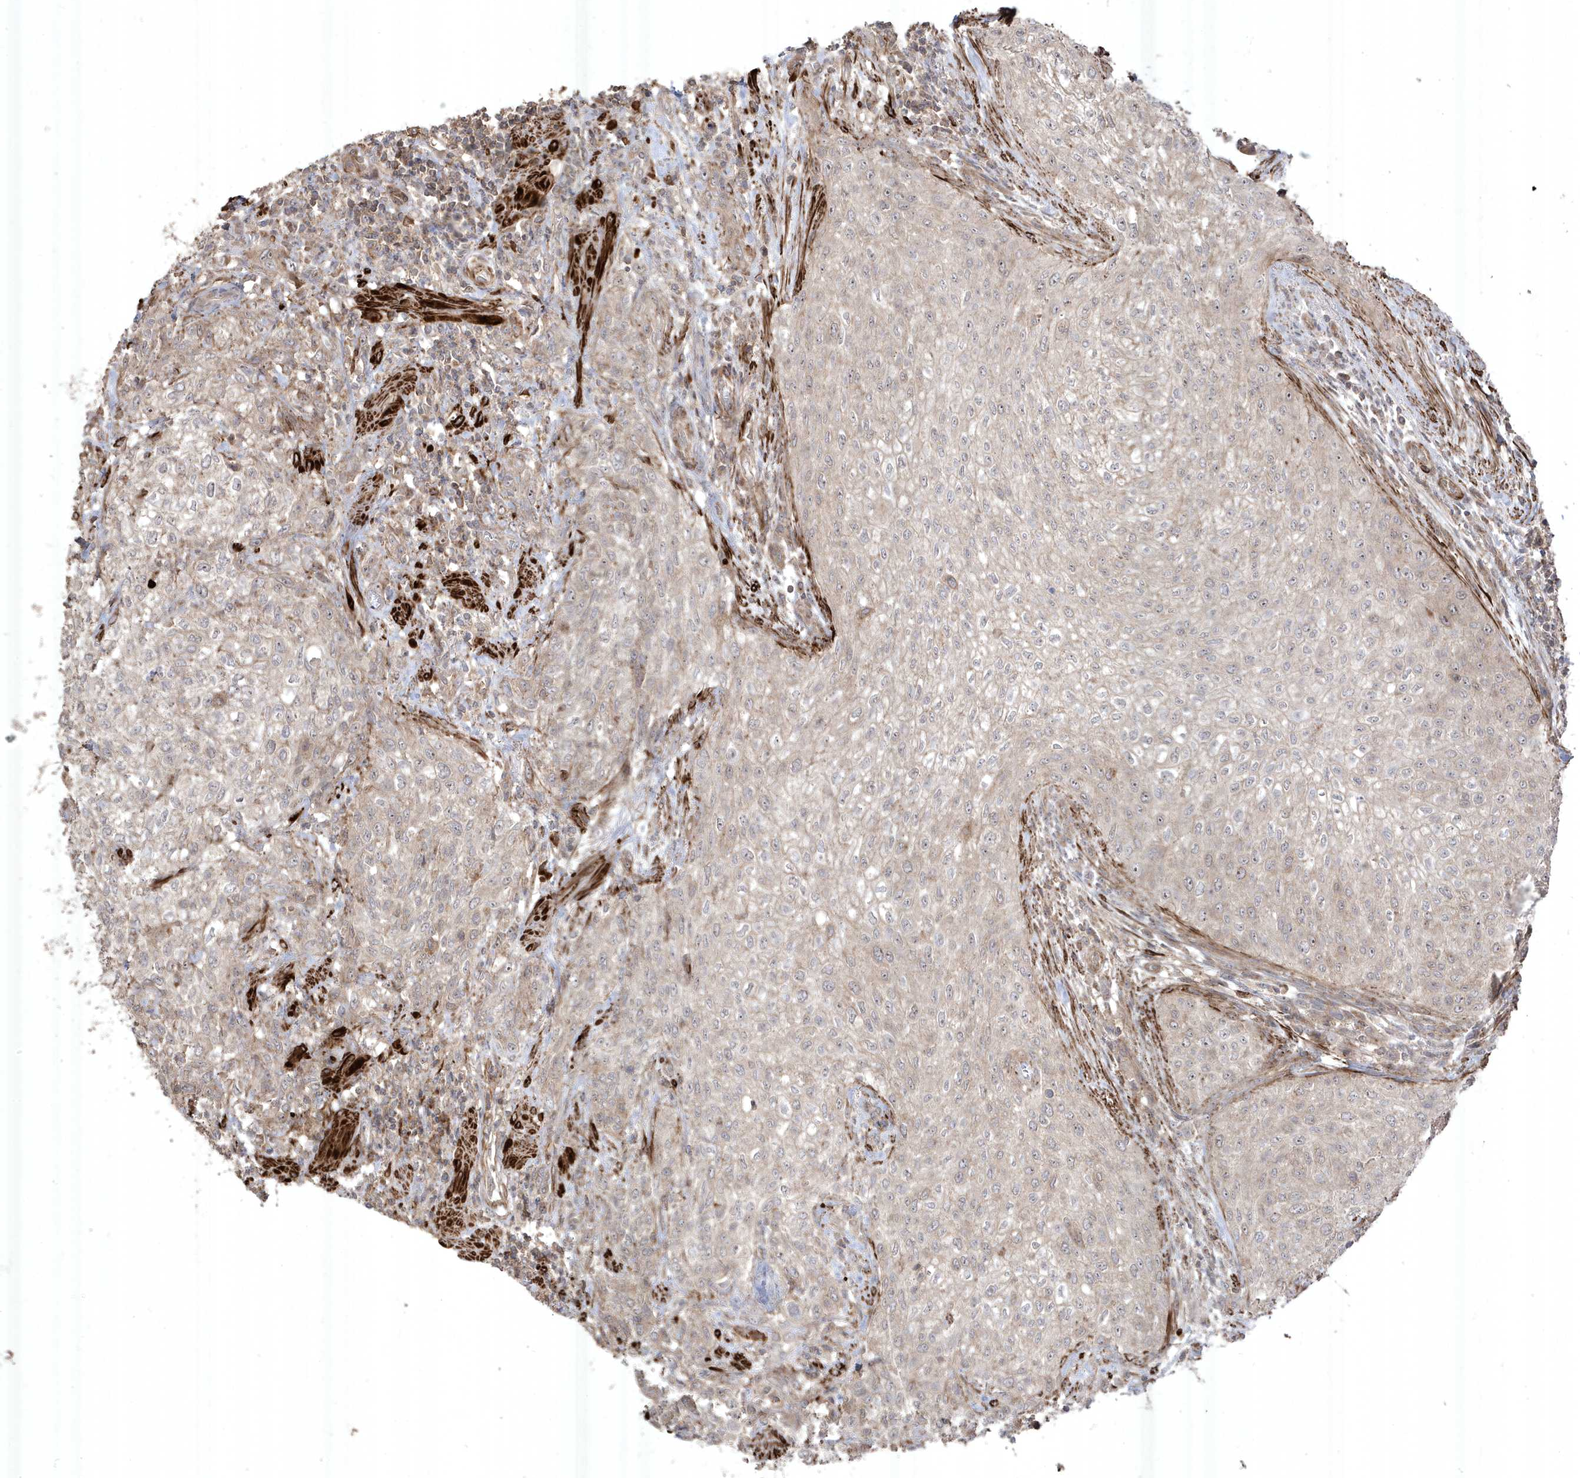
{"staining": {"intensity": "weak", "quantity": "<25%", "location": "cytoplasmic/membranous"}, "tissue": "urothelial cancer", "cell_type": "Tumor cells", "image_type": "cancer", "snomed": [{"axis": "morphology", "description": "Urothelial carcinoma, High grade"}, {"axis": "topography", "description": "Urinary bladder"}], "caption": "A micrograph of urothelial cancer stained for a protein displays no brown staining in tumor cells. (IHC, brightfield microscopy, high magnification).", "gene": "CETN3", "patient": {"sex": "male", "age": 35}}